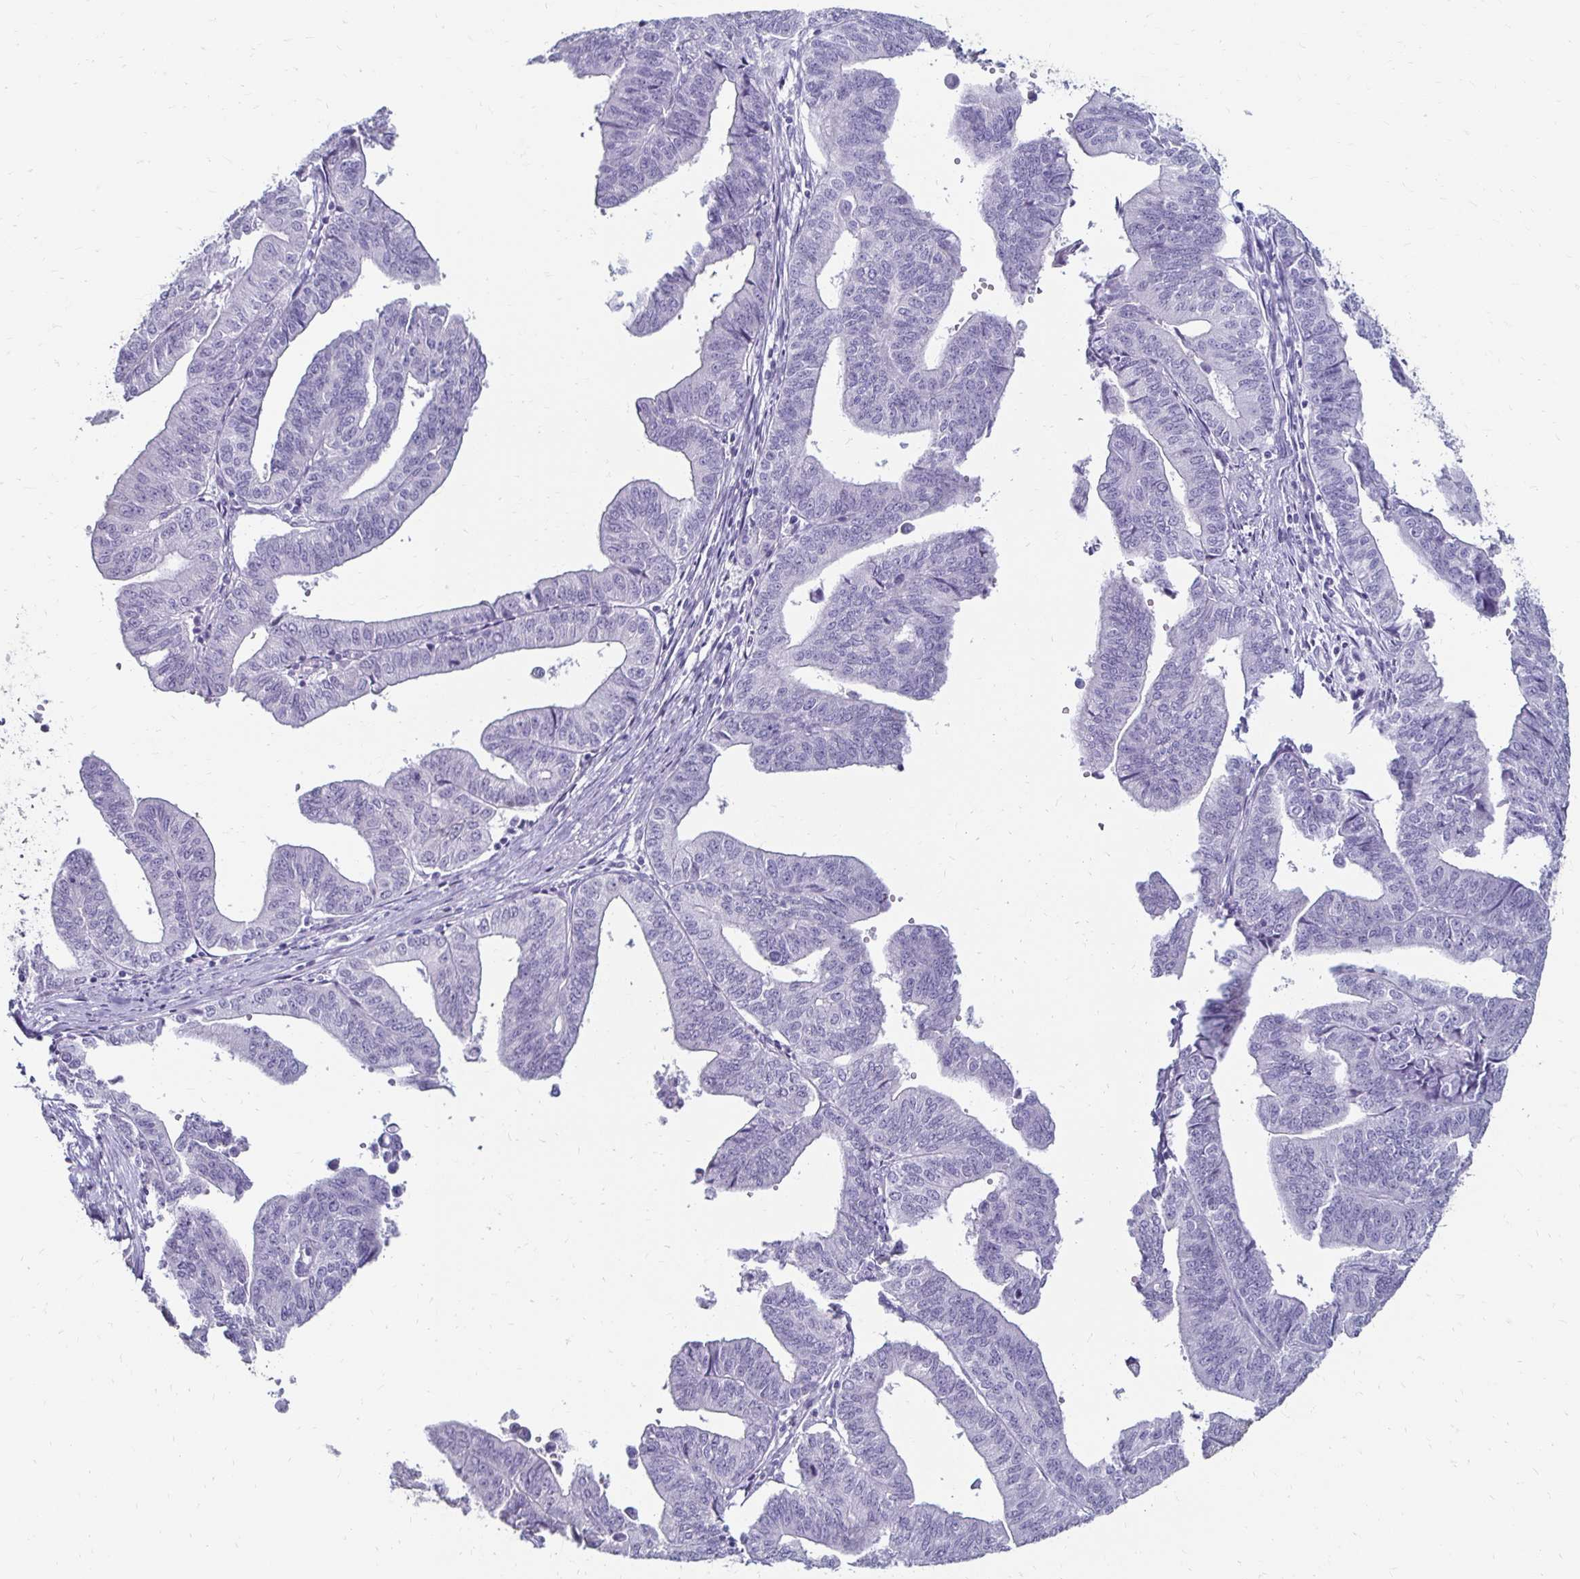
{"staining": {"intensity": "negative", "quantity": "none", "location": "none"}, "tissue": "endometrial cancer", "cell_type": "Tumor cells", "image_type": "cancer", "snomed": [{"axis": "morphology", "description": "Adenocarcinoma, NOS"}, {"axis": "topography", "description": "Endometrium"}], "caption": "Immunohistochemistry (IHC) of human endometrial adenocarcinoma shows no expression in tumor cells. (DAB (3,3'-diaminobenzidine) IHC with hematoxylin counter stain).", "gene": "TOMM34", "patient": {"sex": "female", "age": 65}}